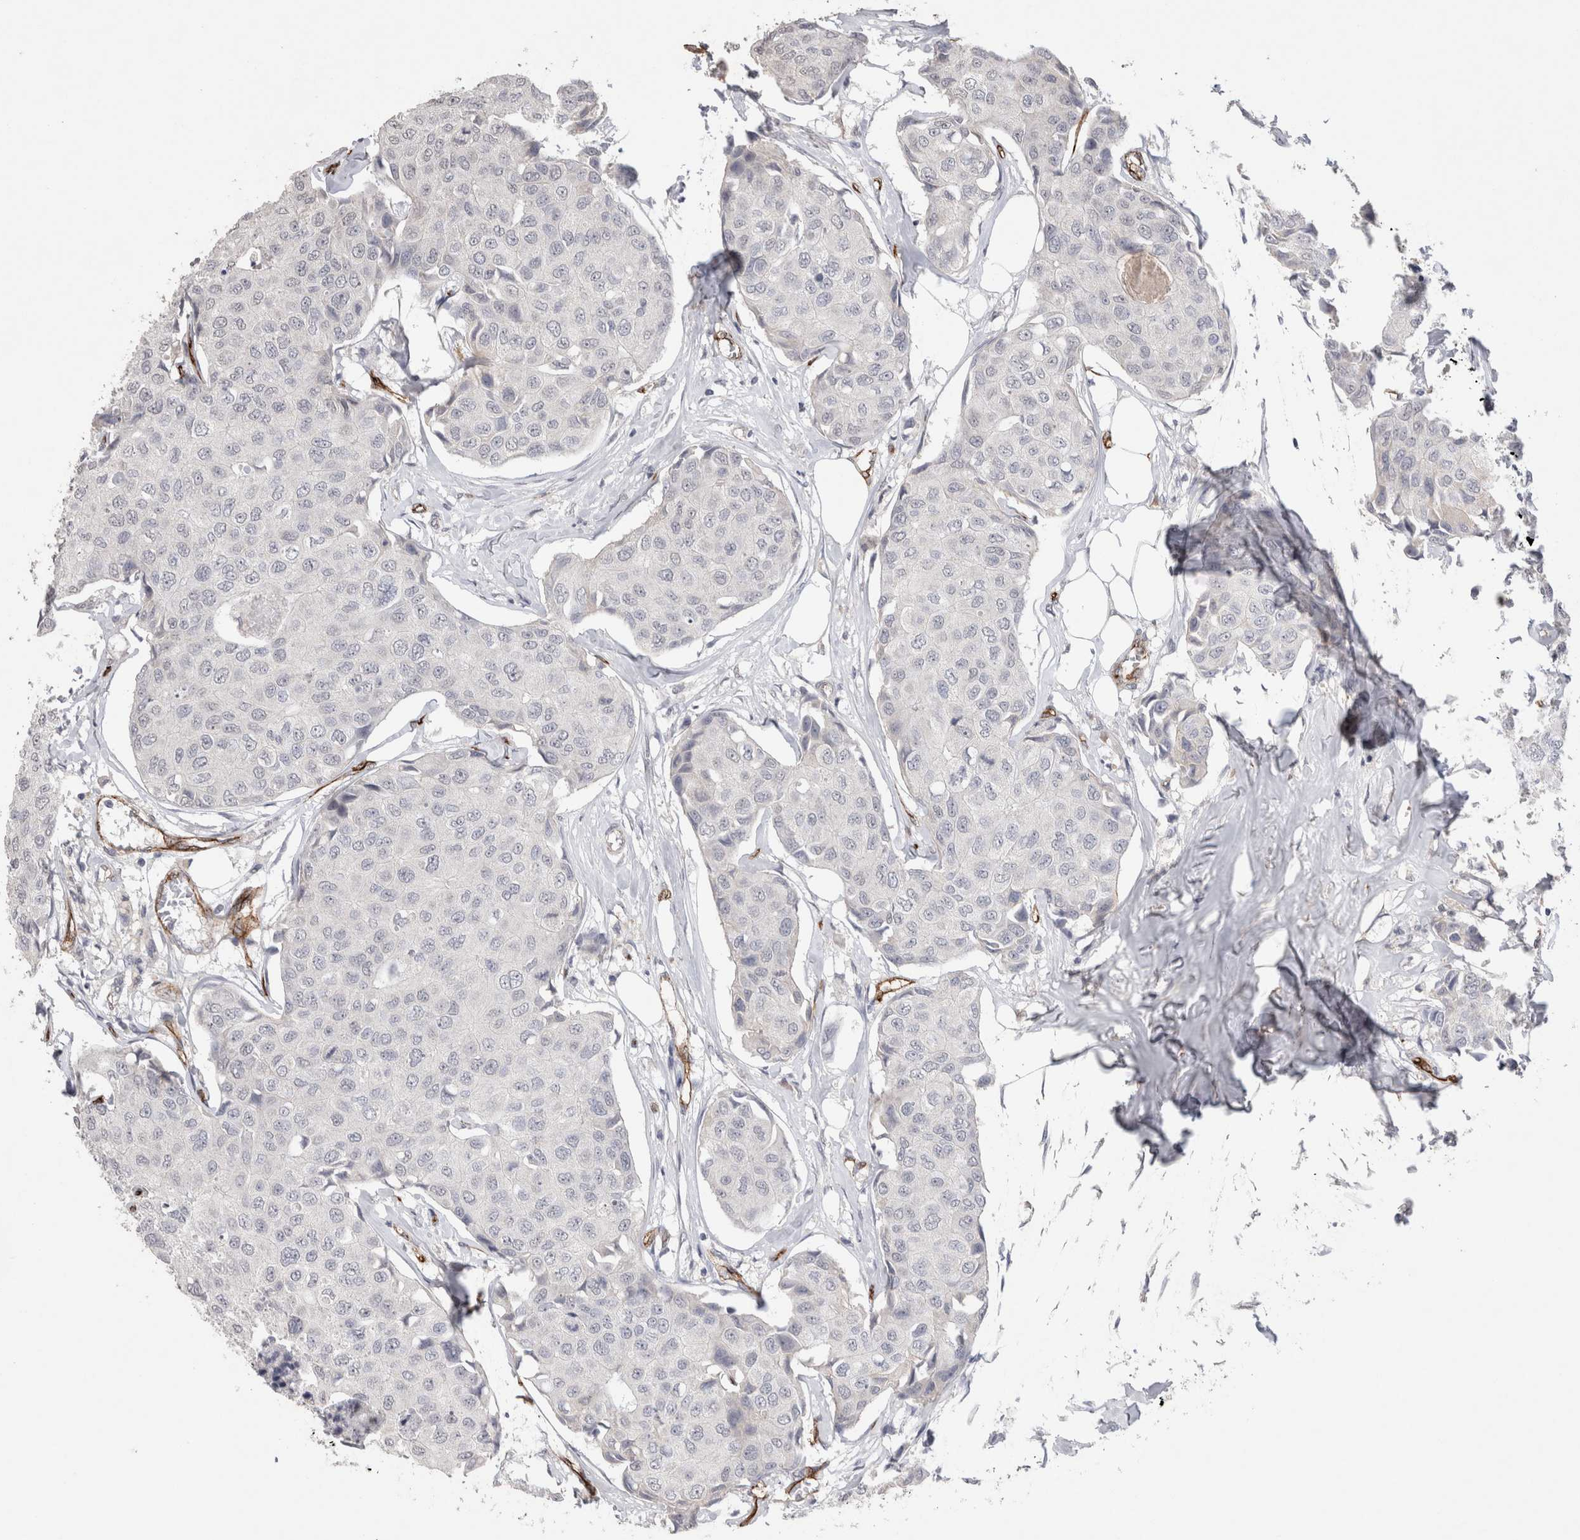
{"staining": {"intensity": "negative", "quantity": "none", "location": "none"}, "tissue": "breast cancer", "cell_type": "Tumor cells", "image_type": "cancer", "snomed": [{"axis": "morphology", "description": "Duct carcinoma"}, {"axis": "topography", "description": "Breast"}], "caption": "IHC micrograph of neoplastic tissue: human breast intraductal carcinoma stained with DAB reveals no significant protein expression in tumor cells.", "gene": "CDH13", "patient": {"sex": "female", "age": 80}}